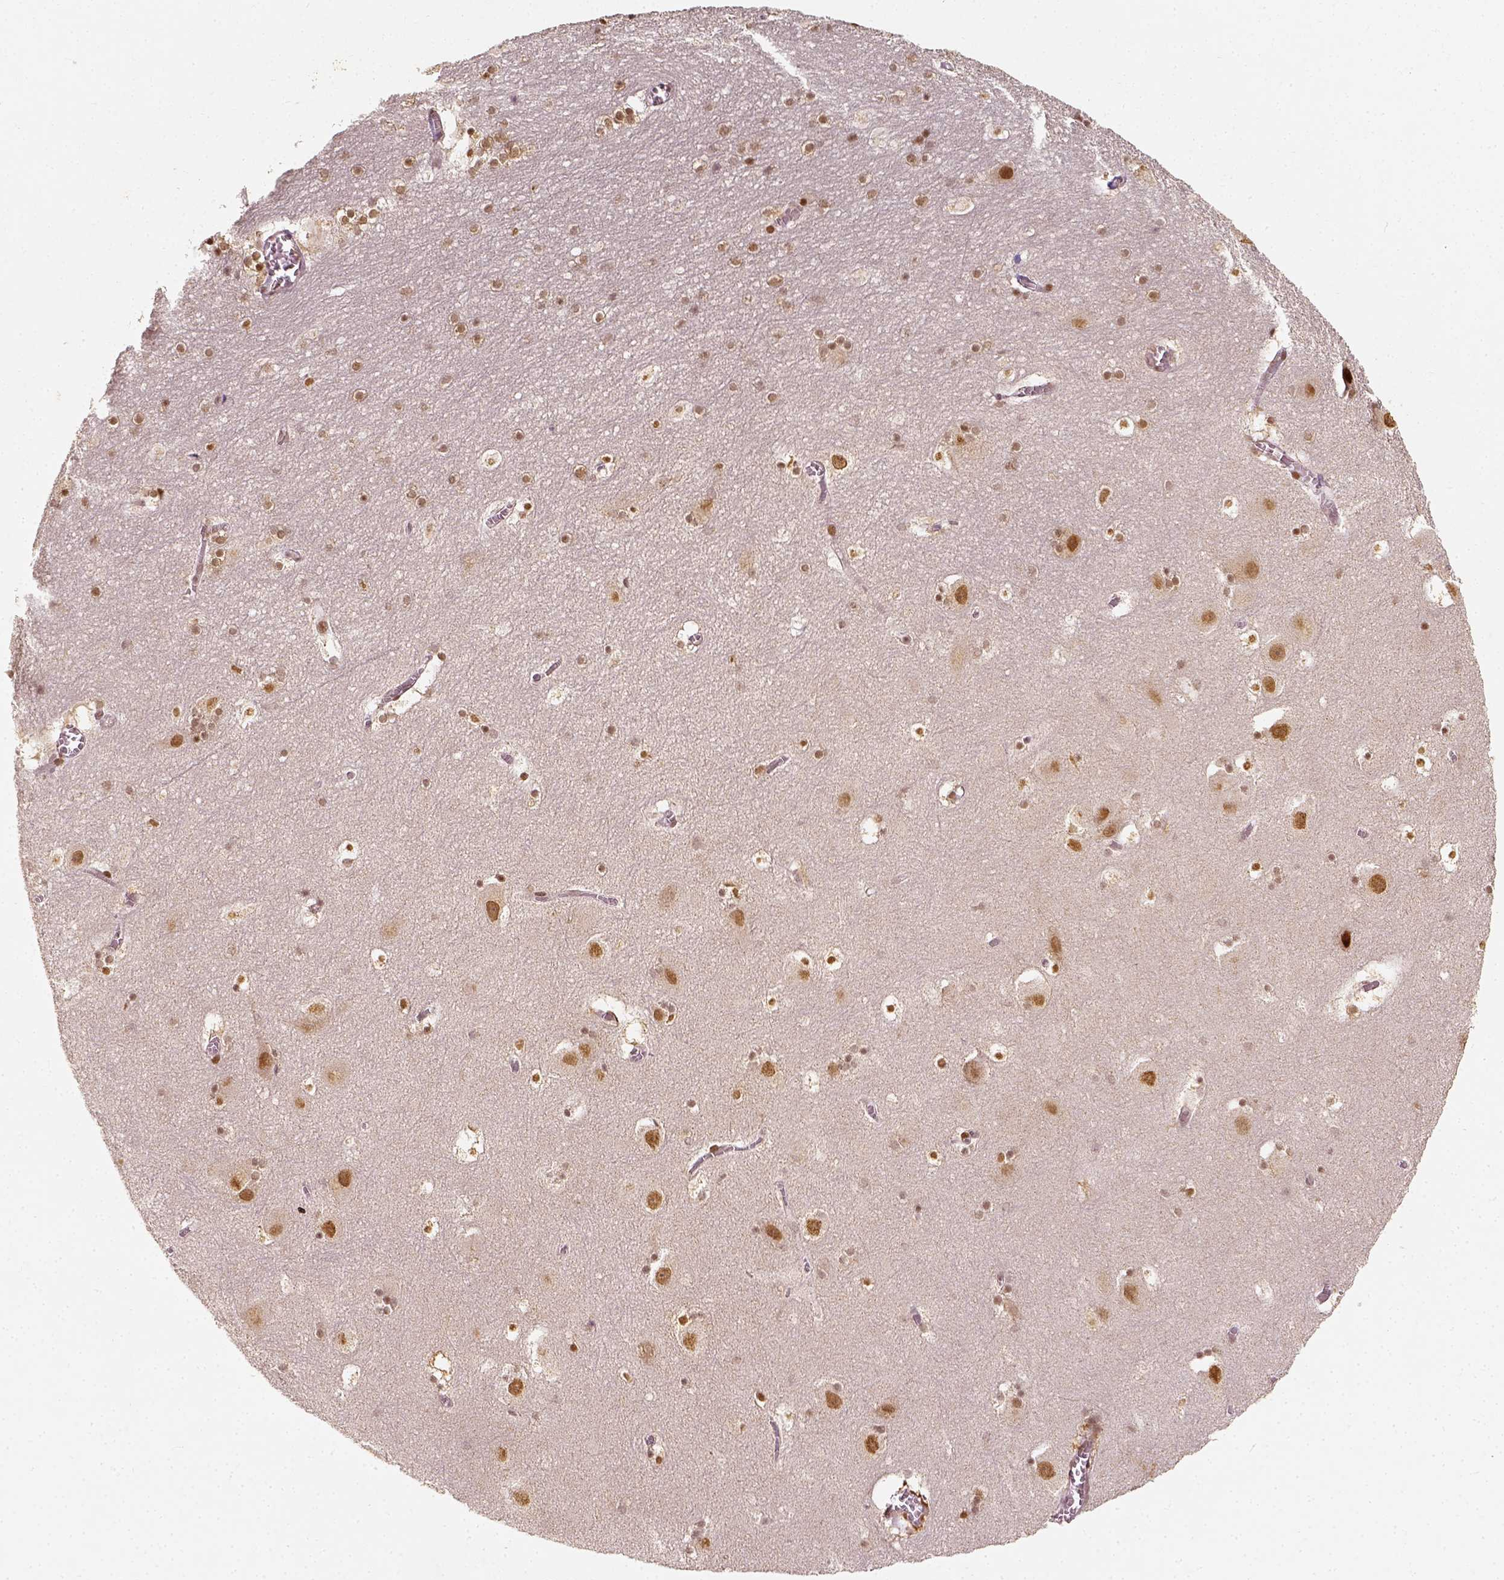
{"staining": {"intensity": "moderate", "quantity": "25%-75%", "location": "nuclear"}, "tissue": "hippocampus", "cell_type": "Glial cells", "image_type": "normal", "snomed": [{"axis": "morphology", "description": "Normal tissue, NOS"}, {"axis": "topography", "description": "Hippocampus"}], "caption": "High-magnification brightfield microscopy of benign hippocampus stained with DAB (brown) and counterstained with hematoxylin (blue). glial cells exhibit moderate nuclear staining is present in approximately25%-75% of cells. The staining is performed using DAB (3,3'-diaminobenzidine) brown chromogen to label protein expression. The nuclei are counter-stained blue using hematoxylin.", "gene": "ZMAT3", "patient": {"sex": "male", "age": 45}}